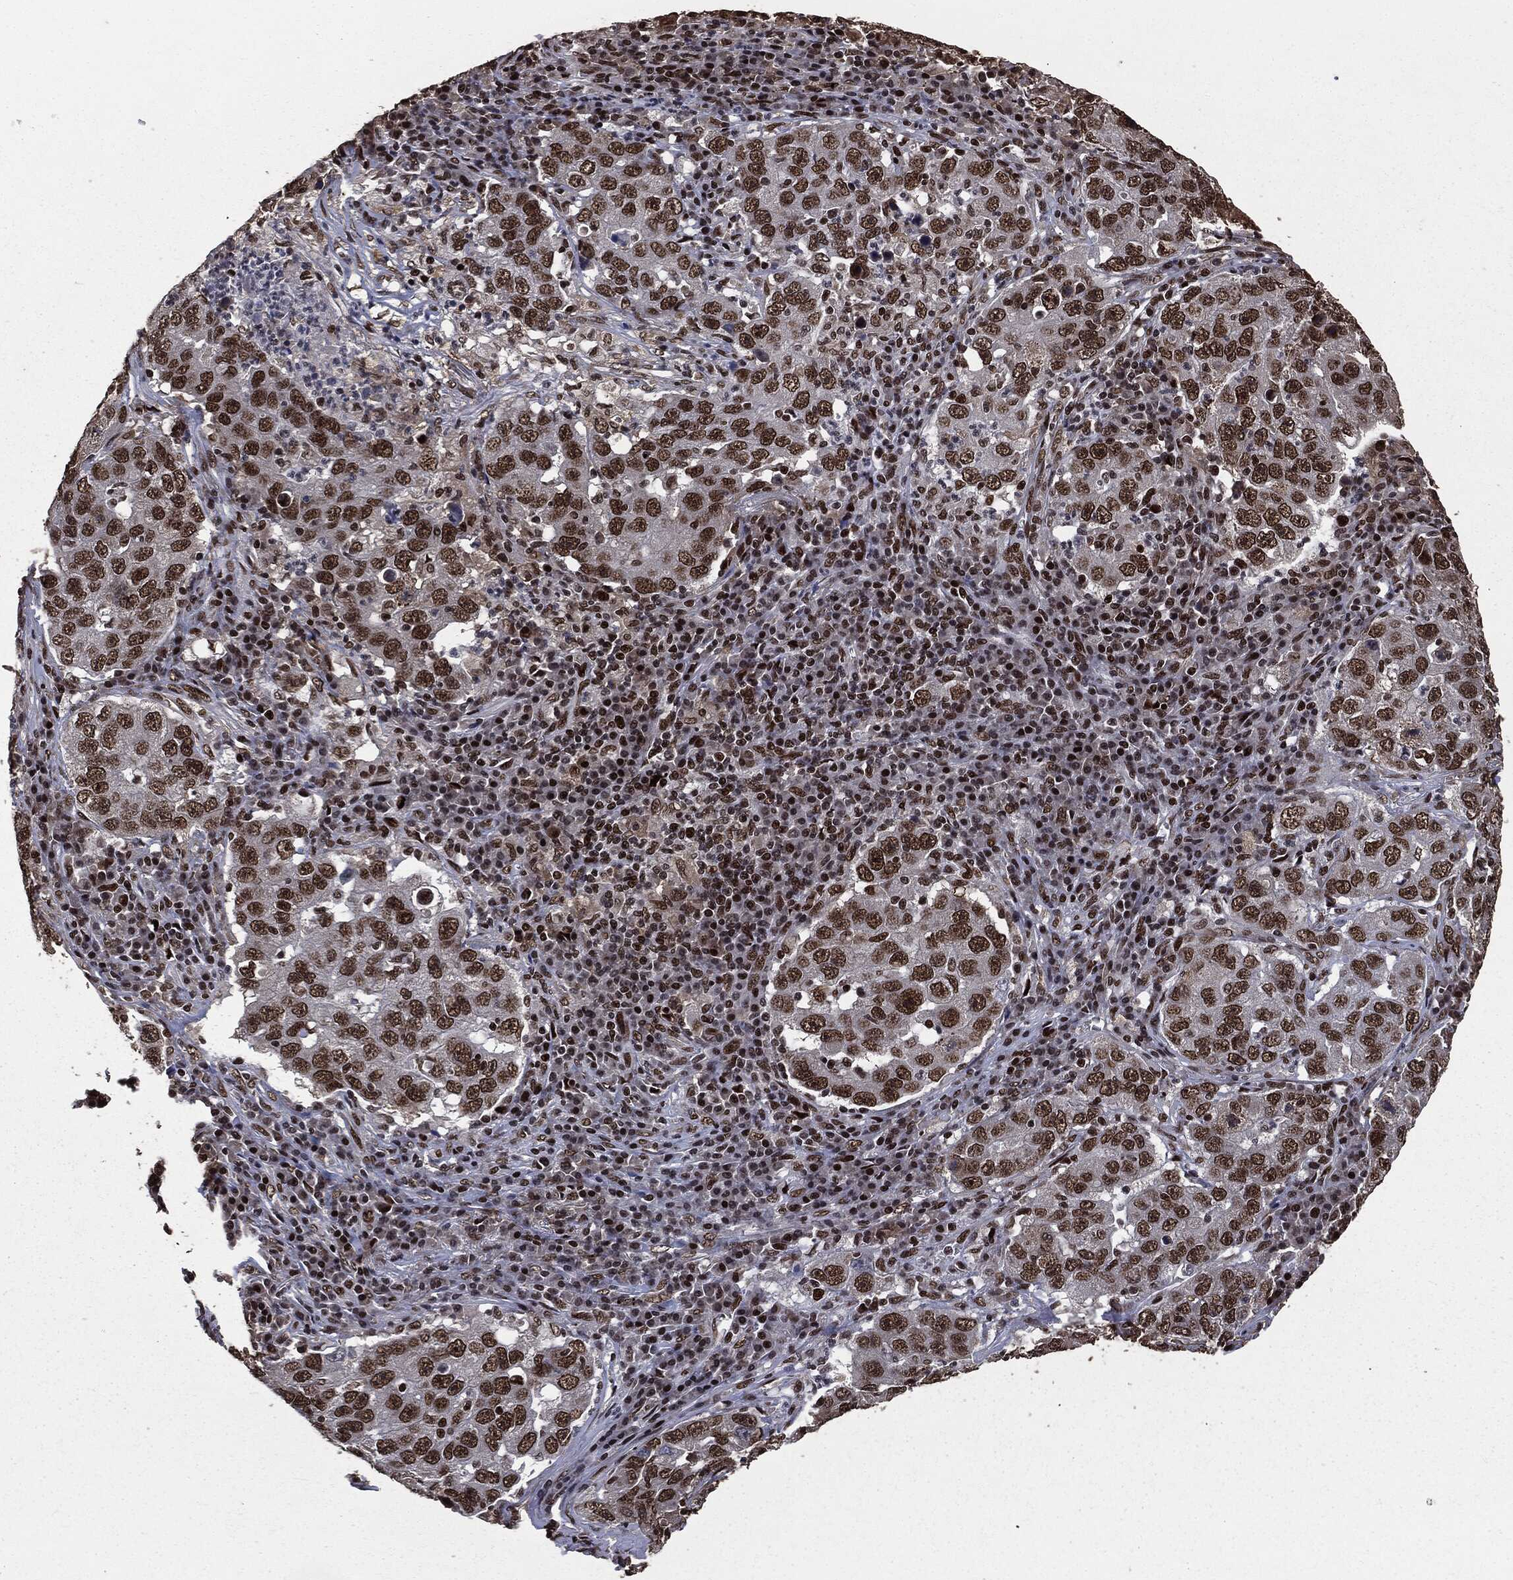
{"staining": {"intensity": "strong", "quantity": ">75%", "location": "nuclear"}, "tissue": "lung cancer", "cell_type": "Tumor cells", "image_type": "cancer", "snomed": [{"axis": "morphology", "description": "Adenocarcinoma, NOS"}, {"axis": "topography", "description": "Lung"}], "caption": "This is a photomicrograph of immunohistochemistry (IHC) staining of lung cancer (adenocarcinoma), which shows strong staining in the nuclear of tumor cells.", "gene": "DVL2", "patient": {"sex": "male", "age": 73}}